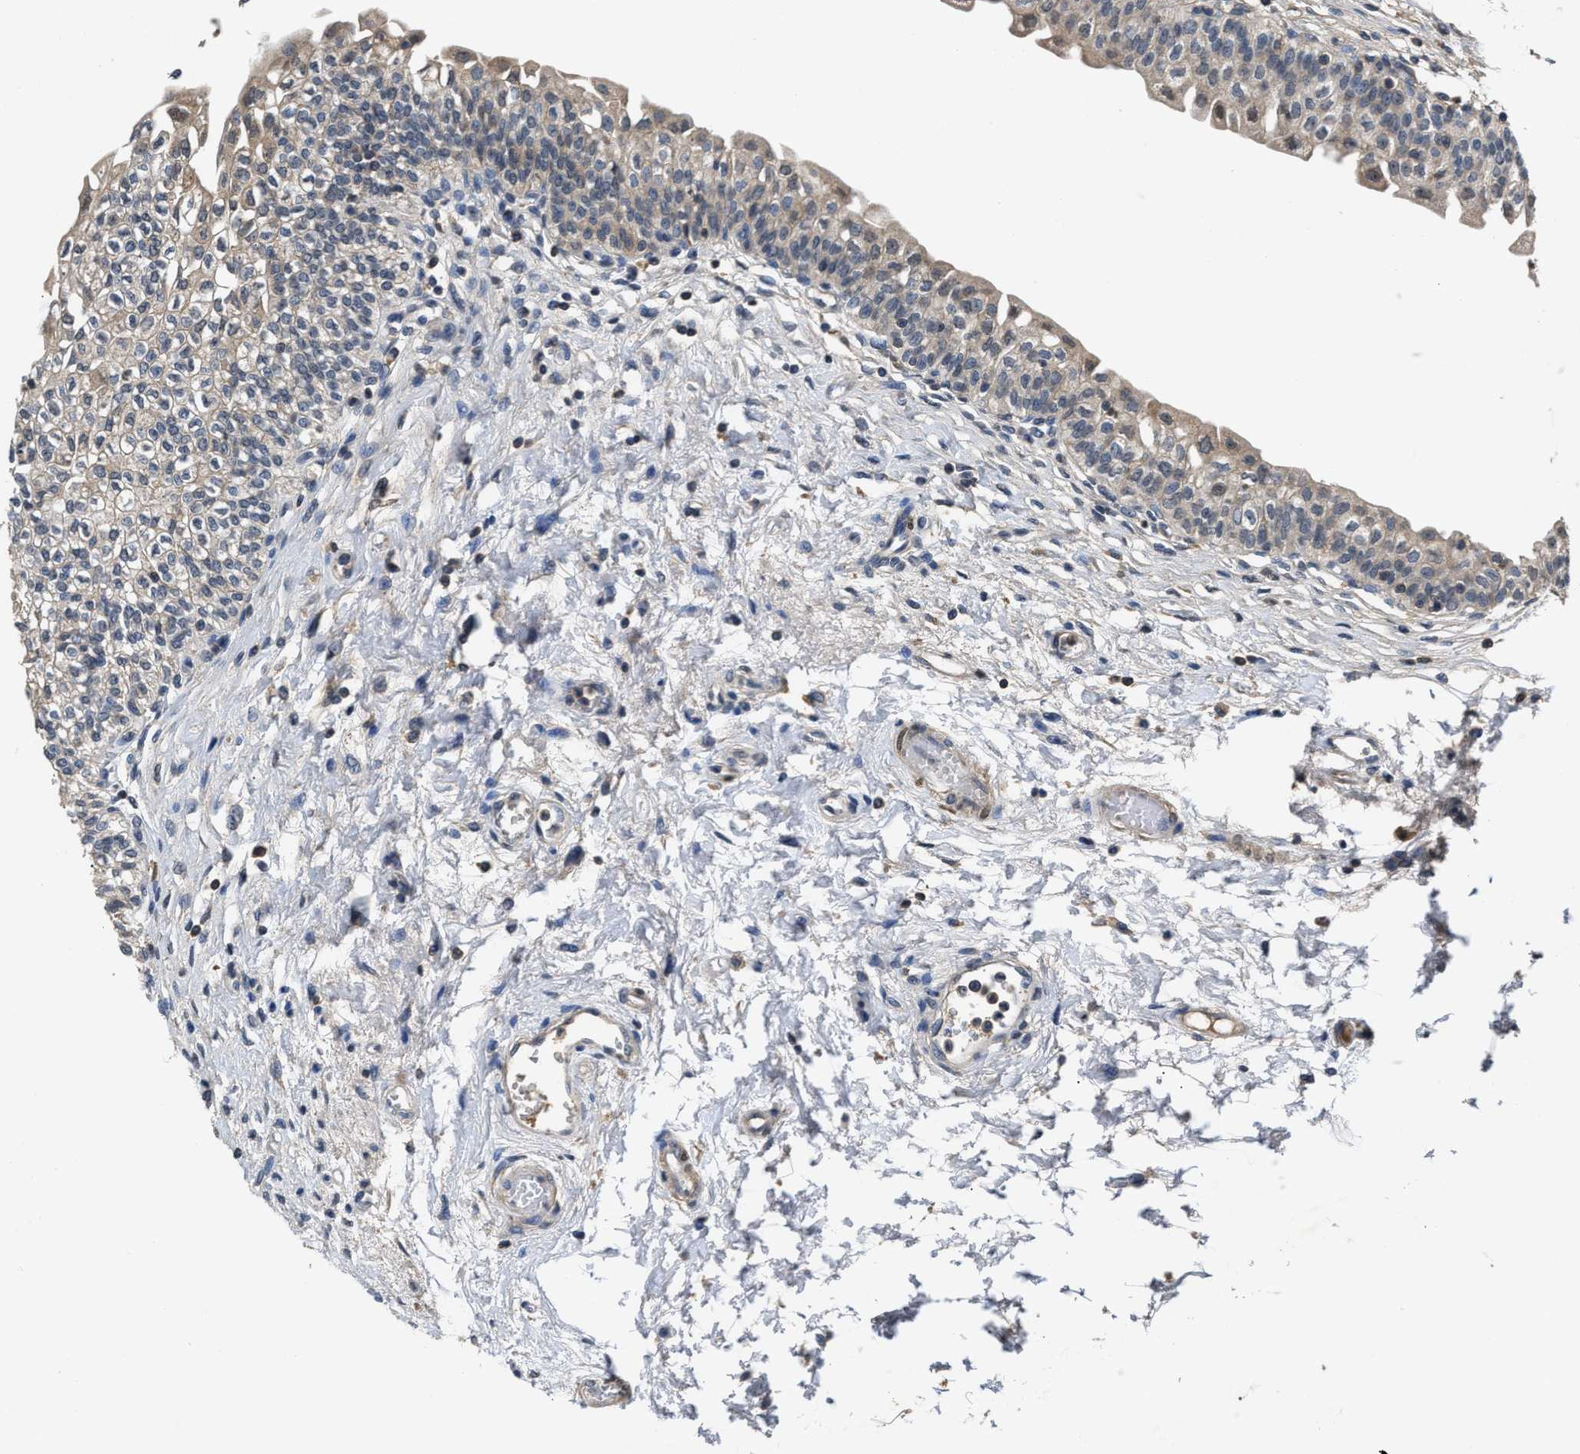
{"staining": {"intensity": "weak", "quantity": "25%-75%", "location": "cytoplasmic/membranous"}, "tissue": "urinary bladder", "cell_type": "Urothelial cells", "image_type": "normal", "snomed": [{"axis": "morphology", "description": "Normal tissue, NOS"}, {"axis": "topography", "description": "Urinary bladder"}], "caption": "Immunohistochemistry staining of normal urinary bladder, which reveals low levels of weak cytoplasmic/membranous expression in approximately 25%-75% of urothelial cells indicating weak cytoplasmic/membranous protein positivity. The staining was performed using DAB (brown) for protein detection and nuclei were counterstained in hematoxylin (blue).", "gene": "INHA", "patient": {"sex": "male", "age": 55}}